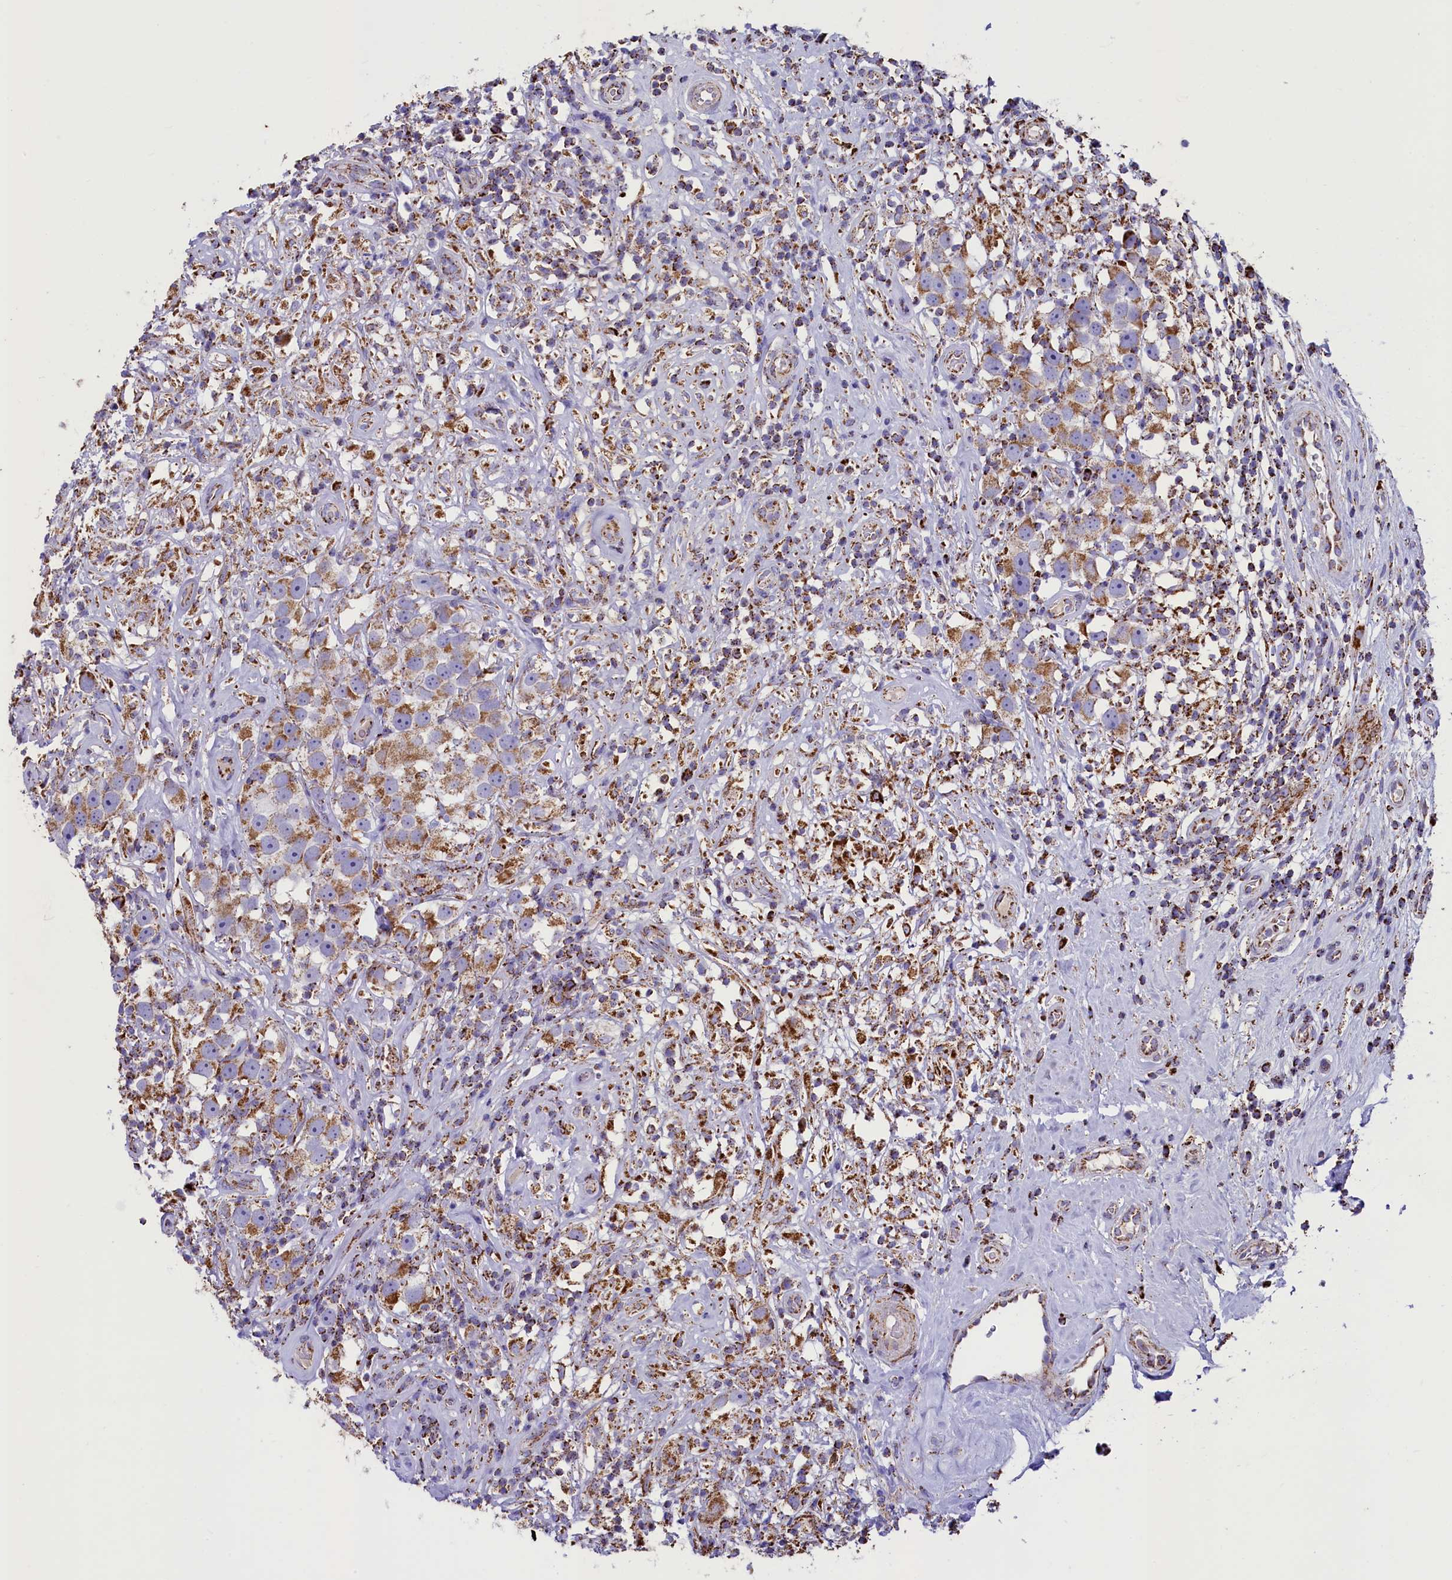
{"staining": {"intensity": "moderate", "quantity": ">75%", "location": "cytoplasmic/membranous"}, "tissue": "testis cancer", "cell_type": "Tumor cells", "image_type": "cancer", "snomed": [{"axis": "morphology", "description": "Seminoma, NOS"}, {"axis": "topography", "description": "Testis"}], "caption": "Immunohistochemistry (IHC) image of neoplastic tissue: human seminoma (testis) stained using immunohistochemistry (IHC) shows medium levels of moderate protein expression localized specifically in the cytoplasmic/membranous of tumor cells, appearing as a cytoplasmic/membranous brown color.", "gene": "IDH3A", "patient": {"sex": "male", "age": 49}}